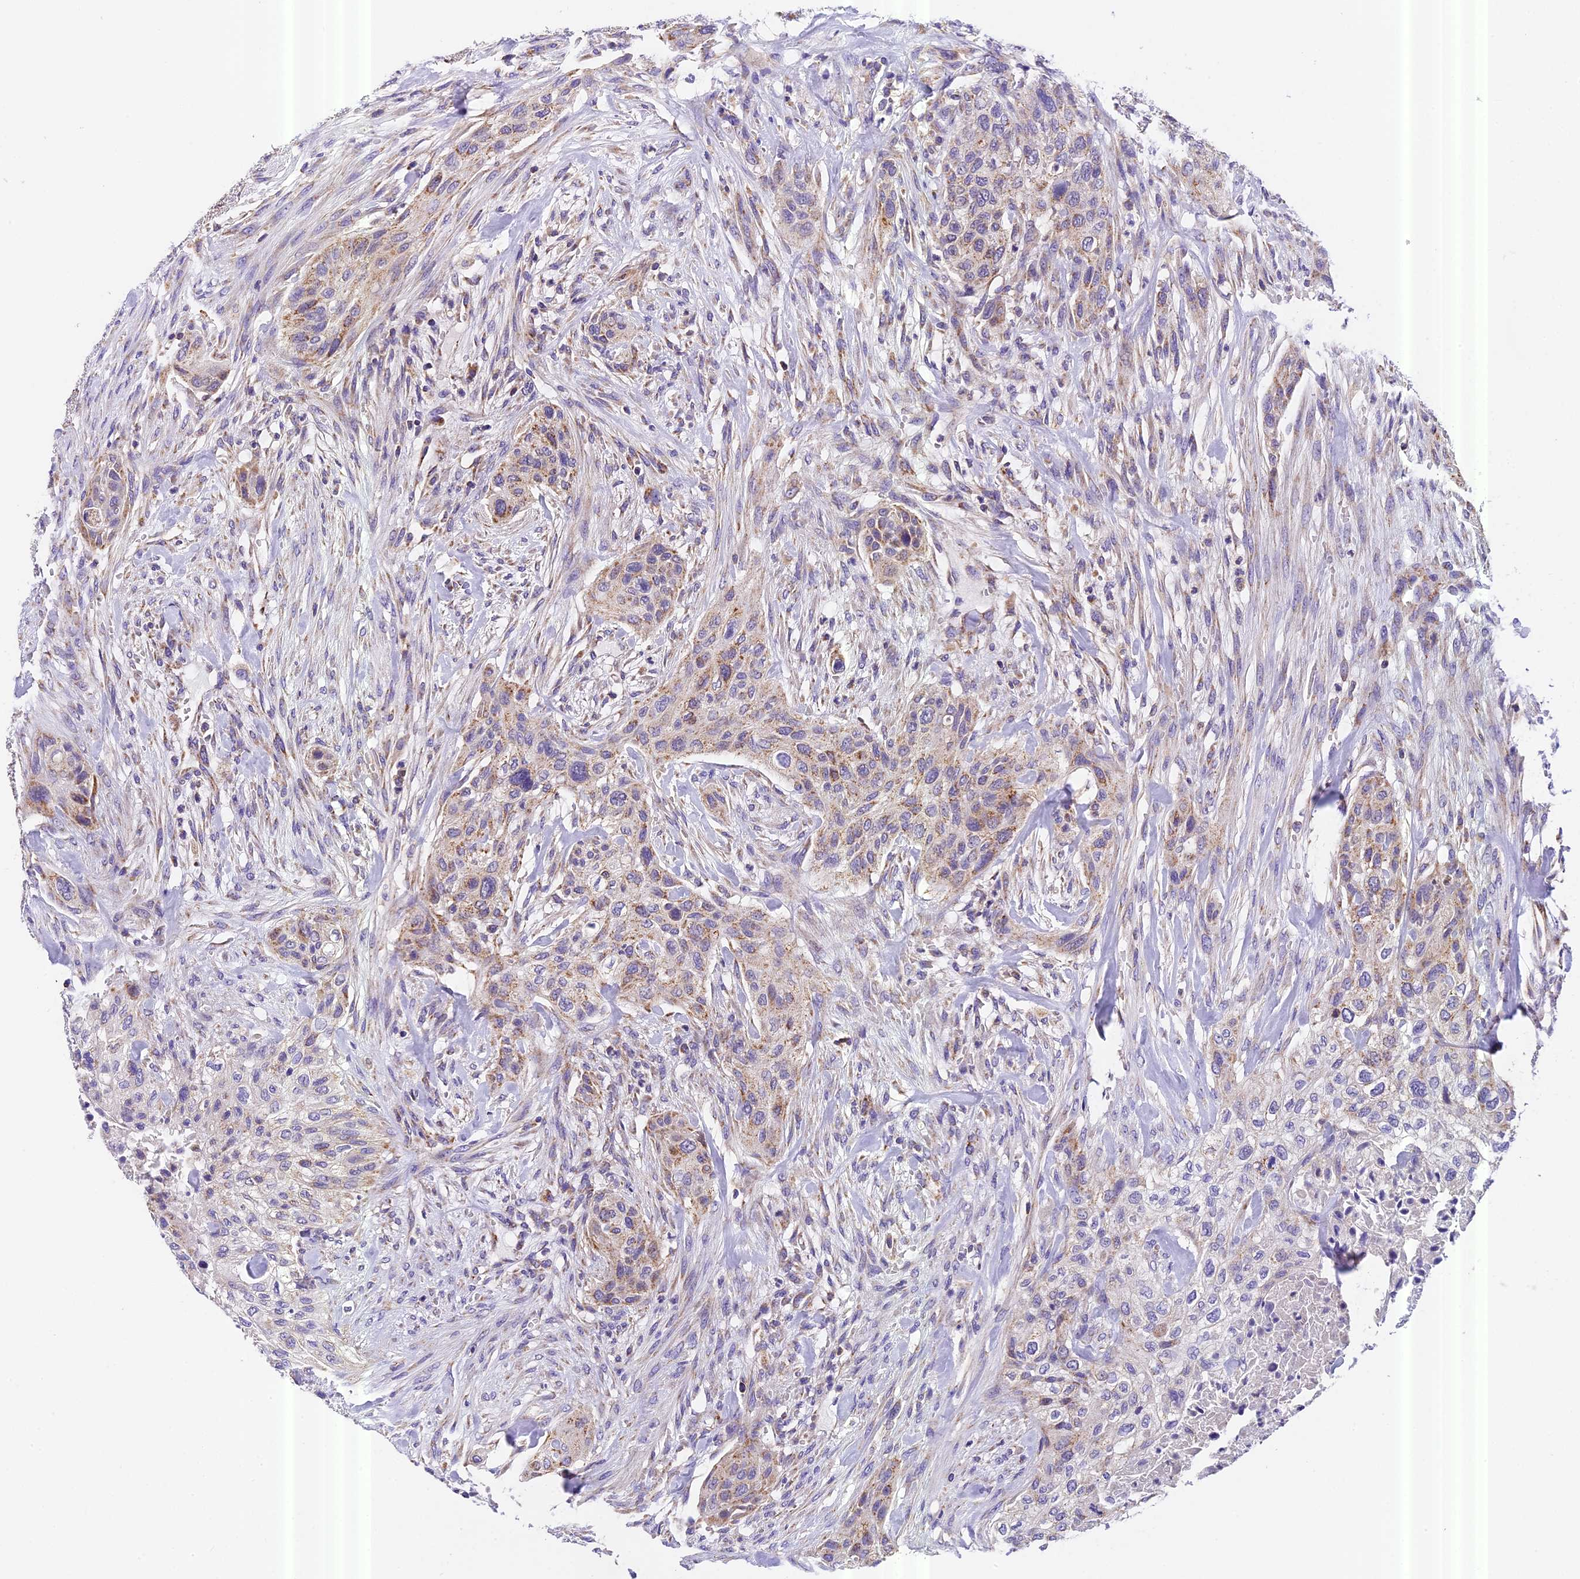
{"staining": {"intensity": "weak", "quantity": "25%-75%", "location": "cytoplasmic/membranous"}, "tissue": "urothelial cancer", "cell_type": "Tumor cells", "image_type": "cancer", "snomed": [{"axis": "morphology", "description": "Urothelial carcinoma, High grade"}, {"axis": "topography", "description": "Urinary bladder"}], "caption": "IHC image of urothelial cancer stained for a protein (brown), which demonstrates low levels of weak cytoplasmic/membranous positivity in about 25%-75% of tumor cells.", "gene": "MGME1", "patient": {"sex": "male", "age": 35}}